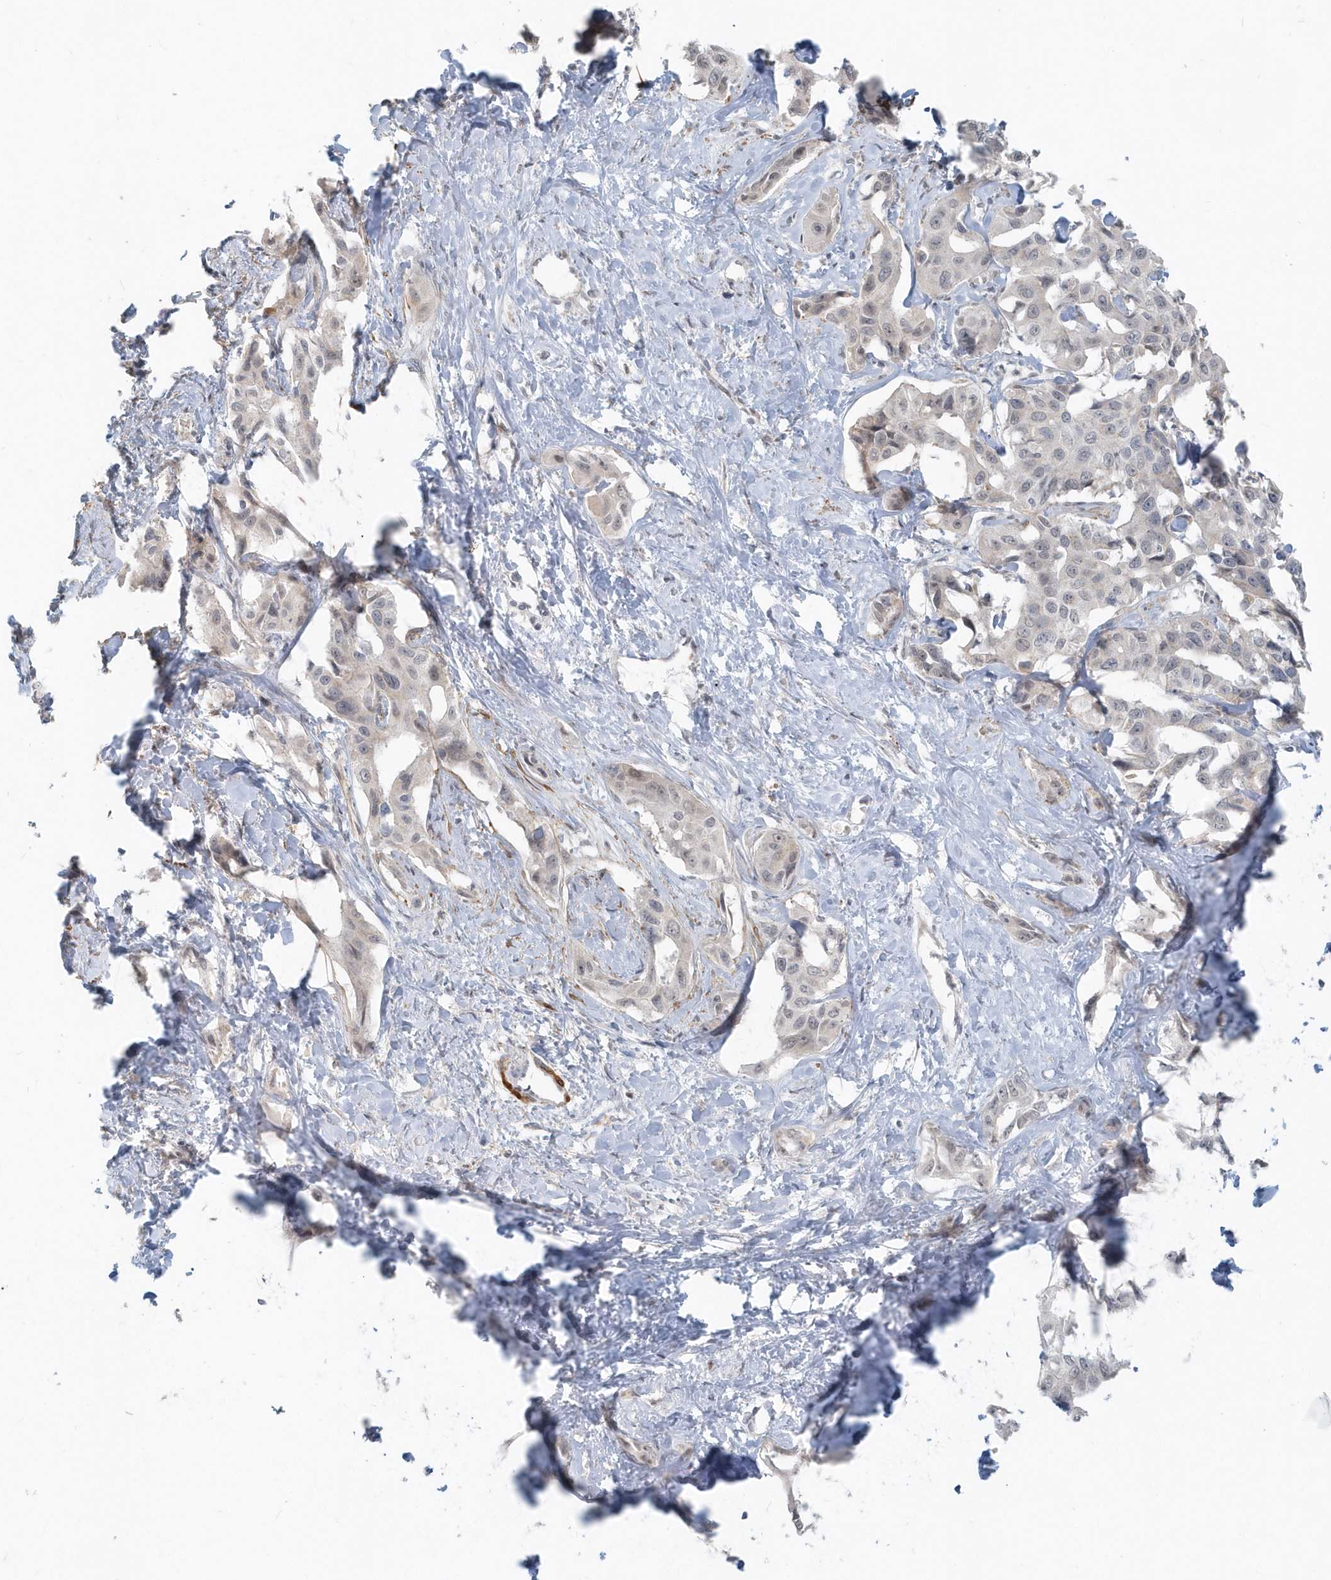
{"staining": {"intensity": "negative", "quantity": "none", "location": "none"}, "tissue": "liver cancer", "cell_type": "Tumor cells", "image_type": "cancer", "snomed": [{"axis": "morphology", "description": "Cholangiocarcinoma"}, {"axis": "topography", "description": "Liver"}], "caption": "IHC histopathology image of neoplastic tissue: liver cancer (cholangiocarcinoma) stained with DAB (3,3'-diaminobenzidine) exhibits no significant protein staining in tumor cells.", "gene": "NAPB", "patient": {"sex": "male", "age": 59}}